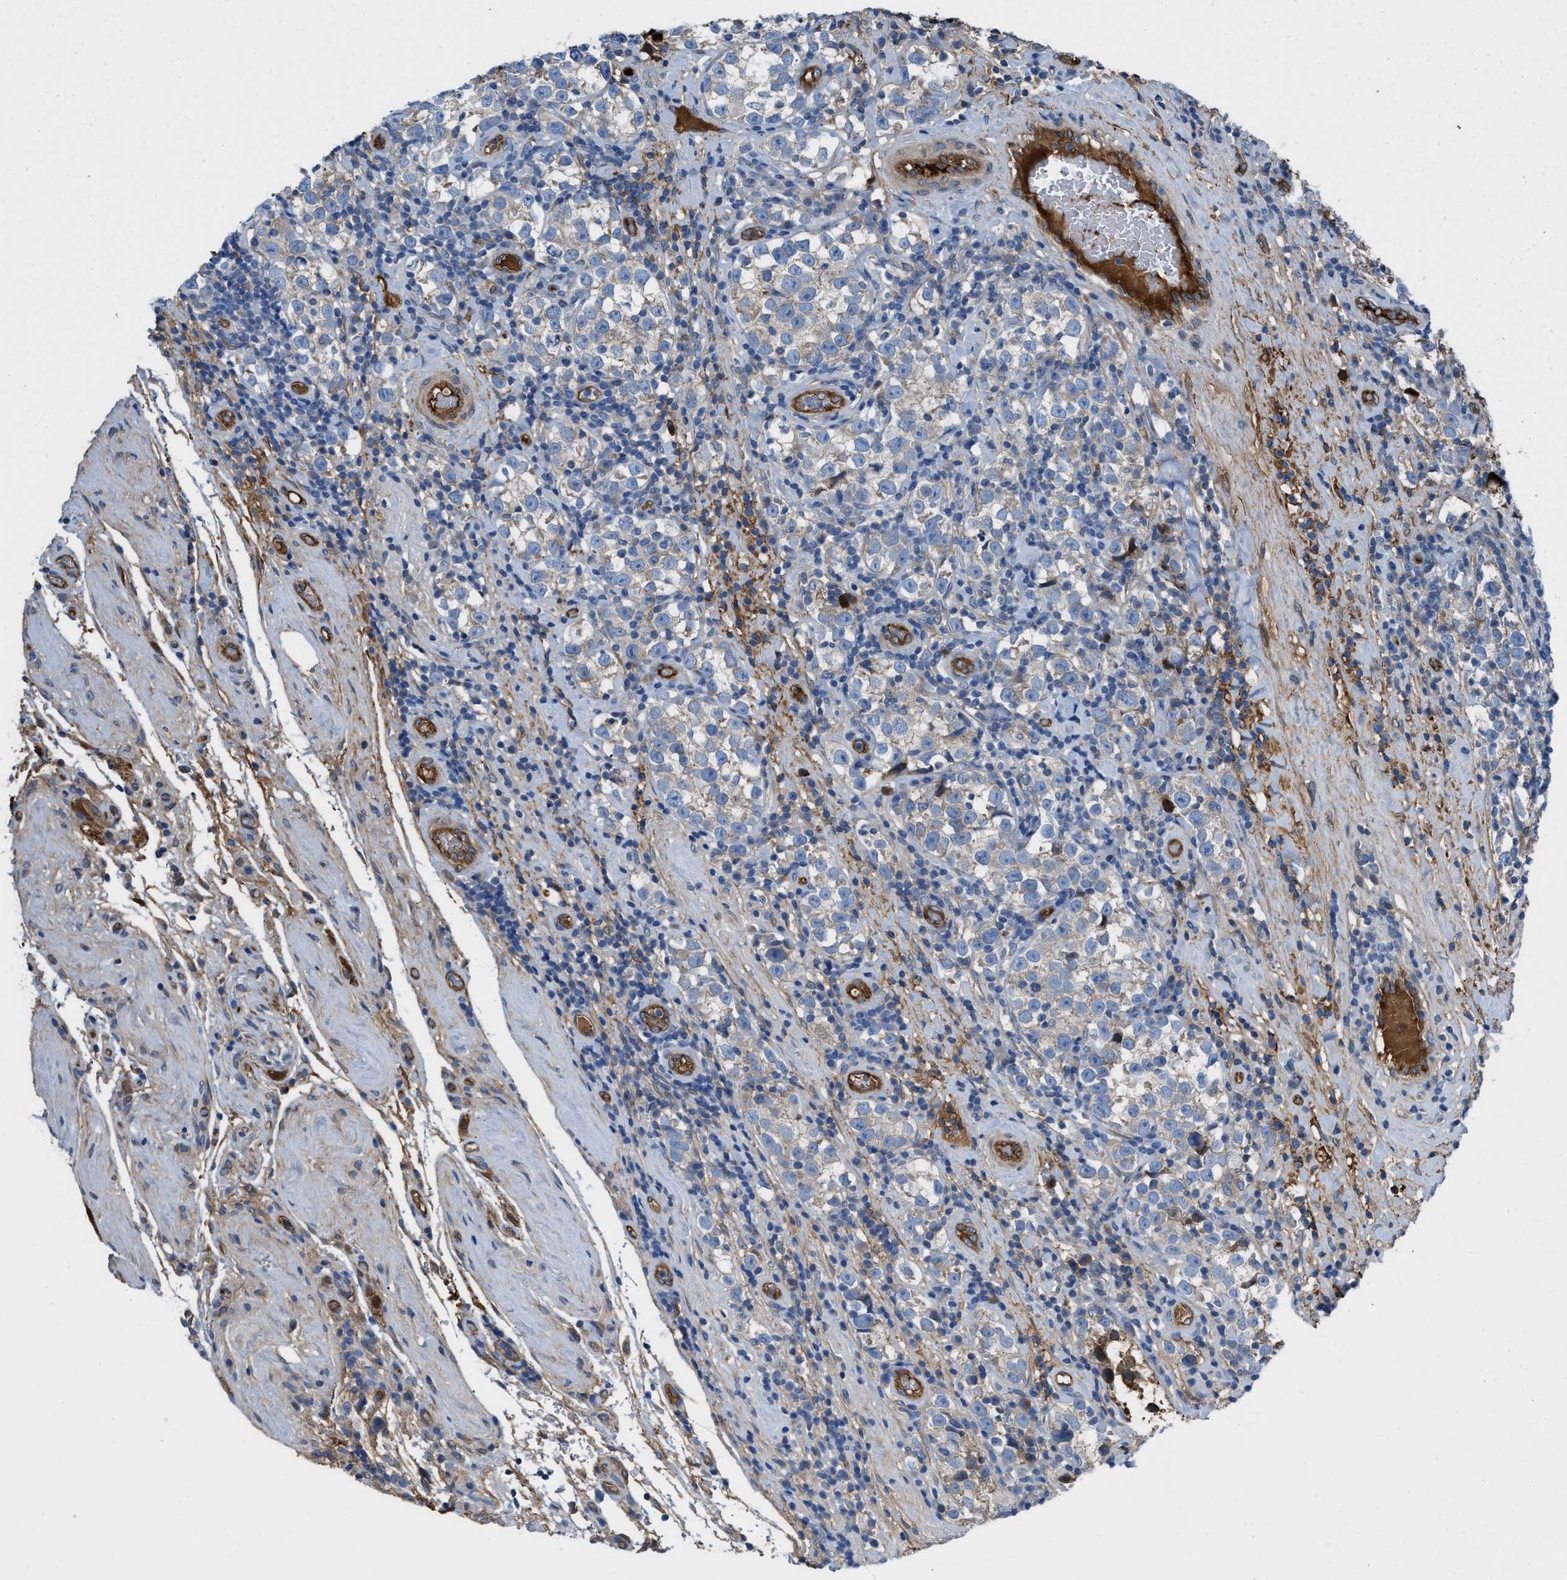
{"staining": {"intensity": "weak", "quantity": "<25%", "location": "cytoplasmic/membranous"}, "tissue": "testis cancer", "cell_type": "Tumor cells", "image_type": "cancer", "snomed": [{"axis": "morphology", "description": "Normal tissue, NOS"}, {"axis": "morphology", "description": "Seminoma, NOS"}, {"axis": "topography", "description": "Testis"}], "caption": "Seminoma (testis) was stained to show a protein in brown. There is no significant staining in tumor cells.", "gene": "TRIOBP", "patient": {"sex": "male", "age": 43}}